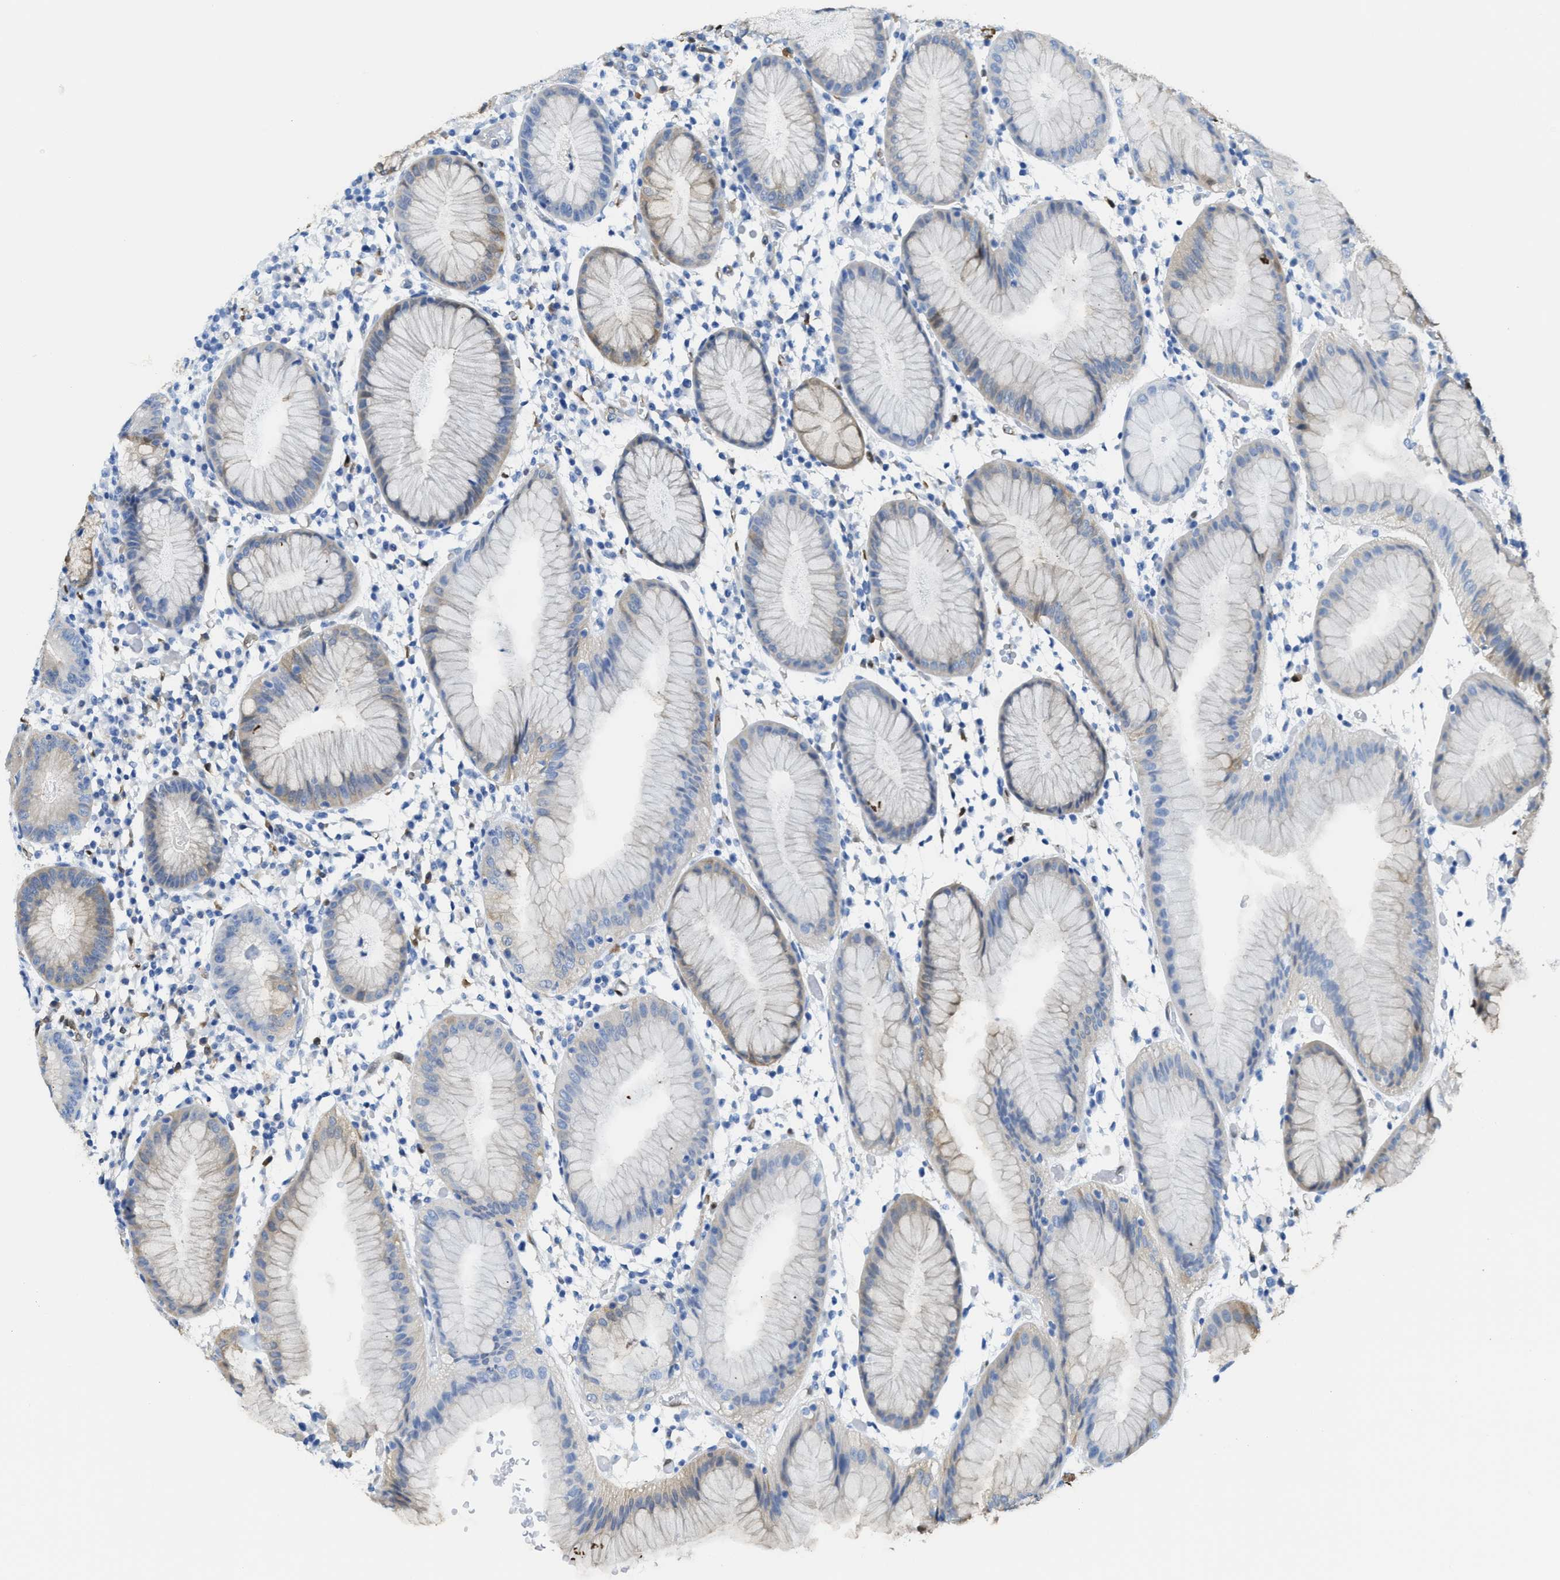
{"staining": {"intensity": "weak", "quantity": "<25%", "location": "cytoplasmic/membranous"}, "tissue": "stomach", "cell_type": "Glandular cells", "image_type": "normal", "snomed": [{"axis": "morphology", "description": "Normal tissue, NOS"}, {"axis": "topography", "description": "Stomach"}, {"axis": "topography", "description": "Stomach, lower"}], "caption": "An IHC micrograph of benign stomach is shown. There is no staining in glandular cells of stomach.", "gene": "ASS1", "patient": {"sex": "female", "age": 75}}